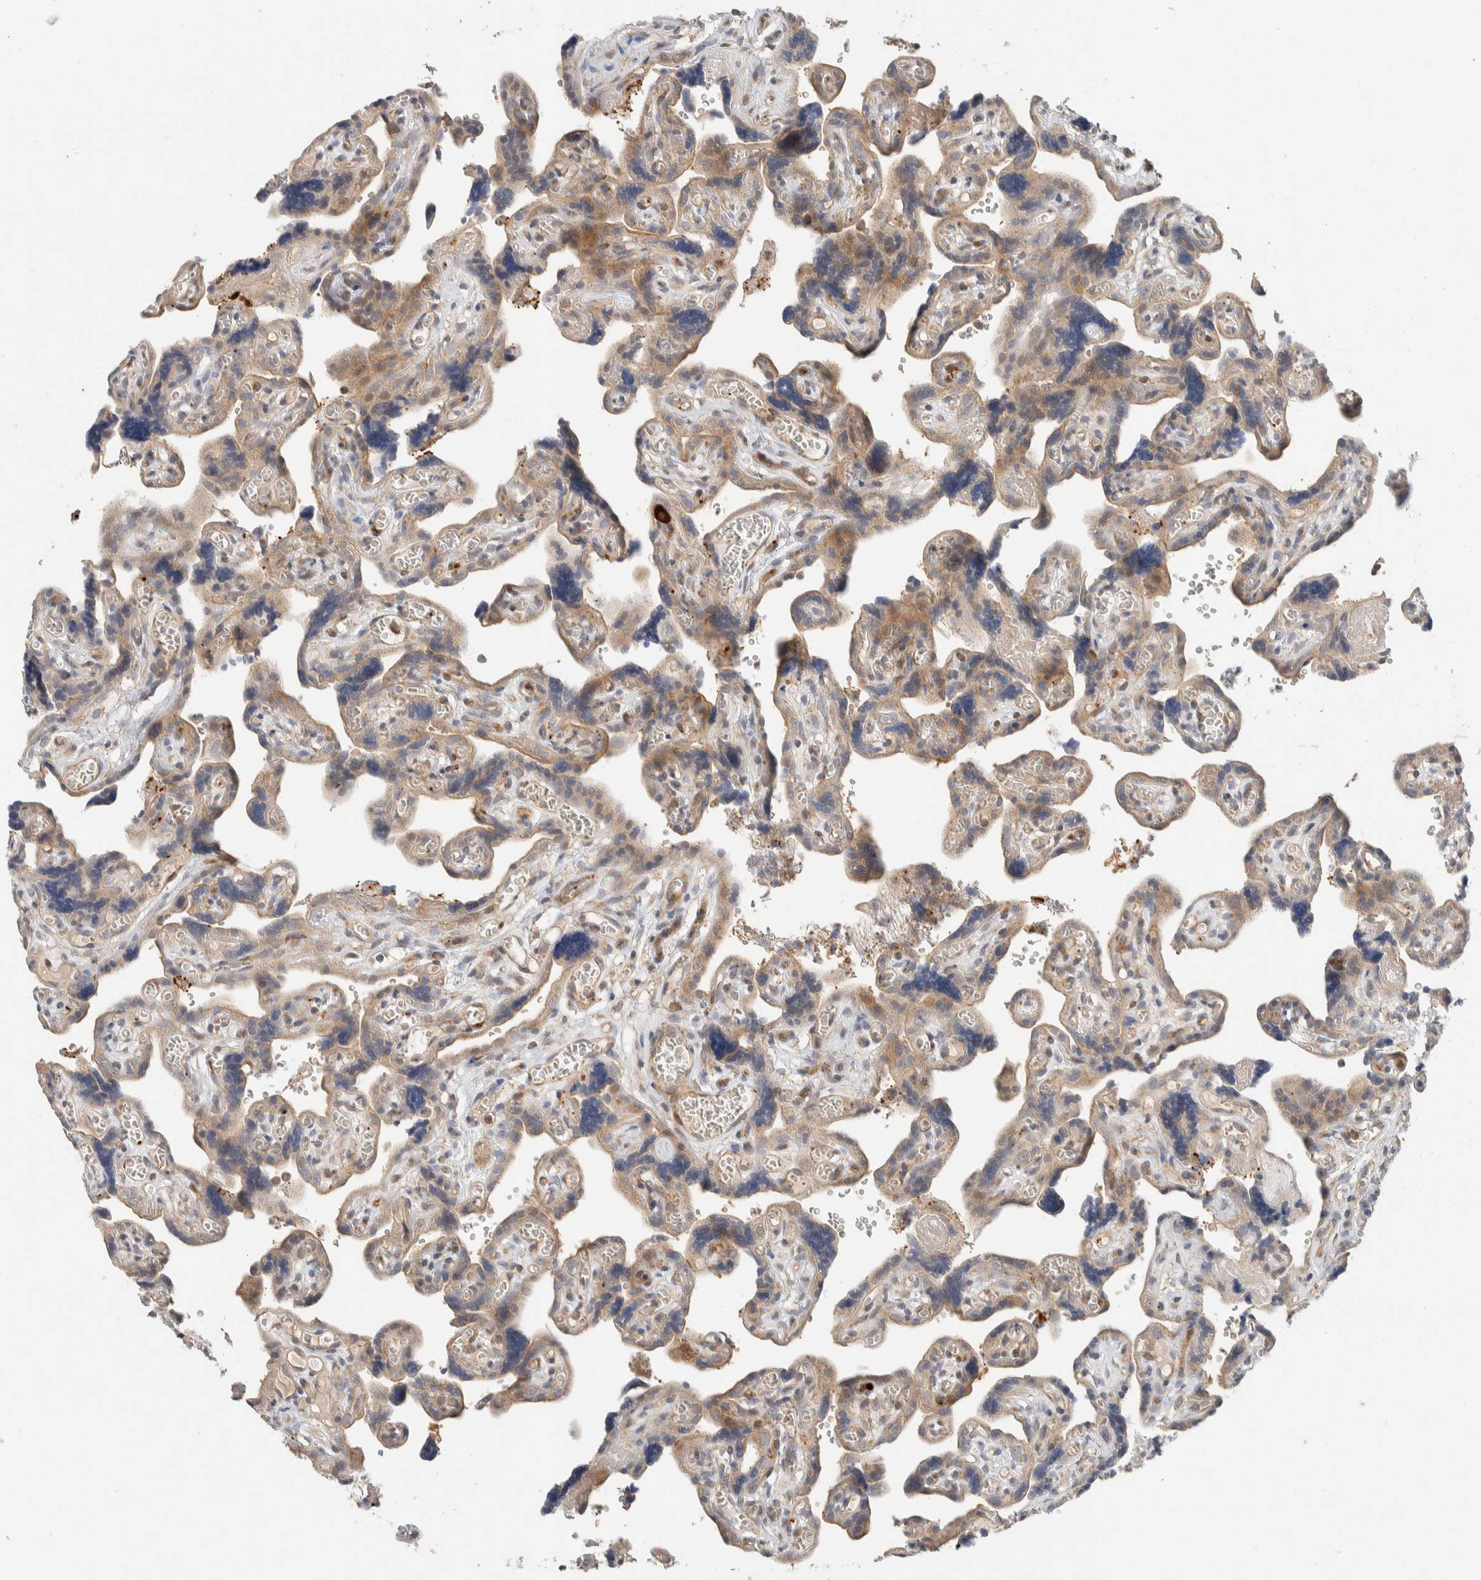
{"staining": {"intensity": "moderate", "quantity": "25%-75%", "location": "cytoplasmic/membranous"}, "tissue": "placenta", "cell_type": "Trophoblastic cells", "image_type": "normal", "snomed": [{"axis": "morphology", "description": "Normal tissue, NOS"}, {"axis": "topography", "description": "Placenta"}], "caption": "Immunohistochemical staining of benign placenta shows moderate cytoplasmic/membranous protein staining in approximately 25%-75% of trophoblastic cells.", "gene": "KIF9", "patient": {"sex": "female", "age": 30}}